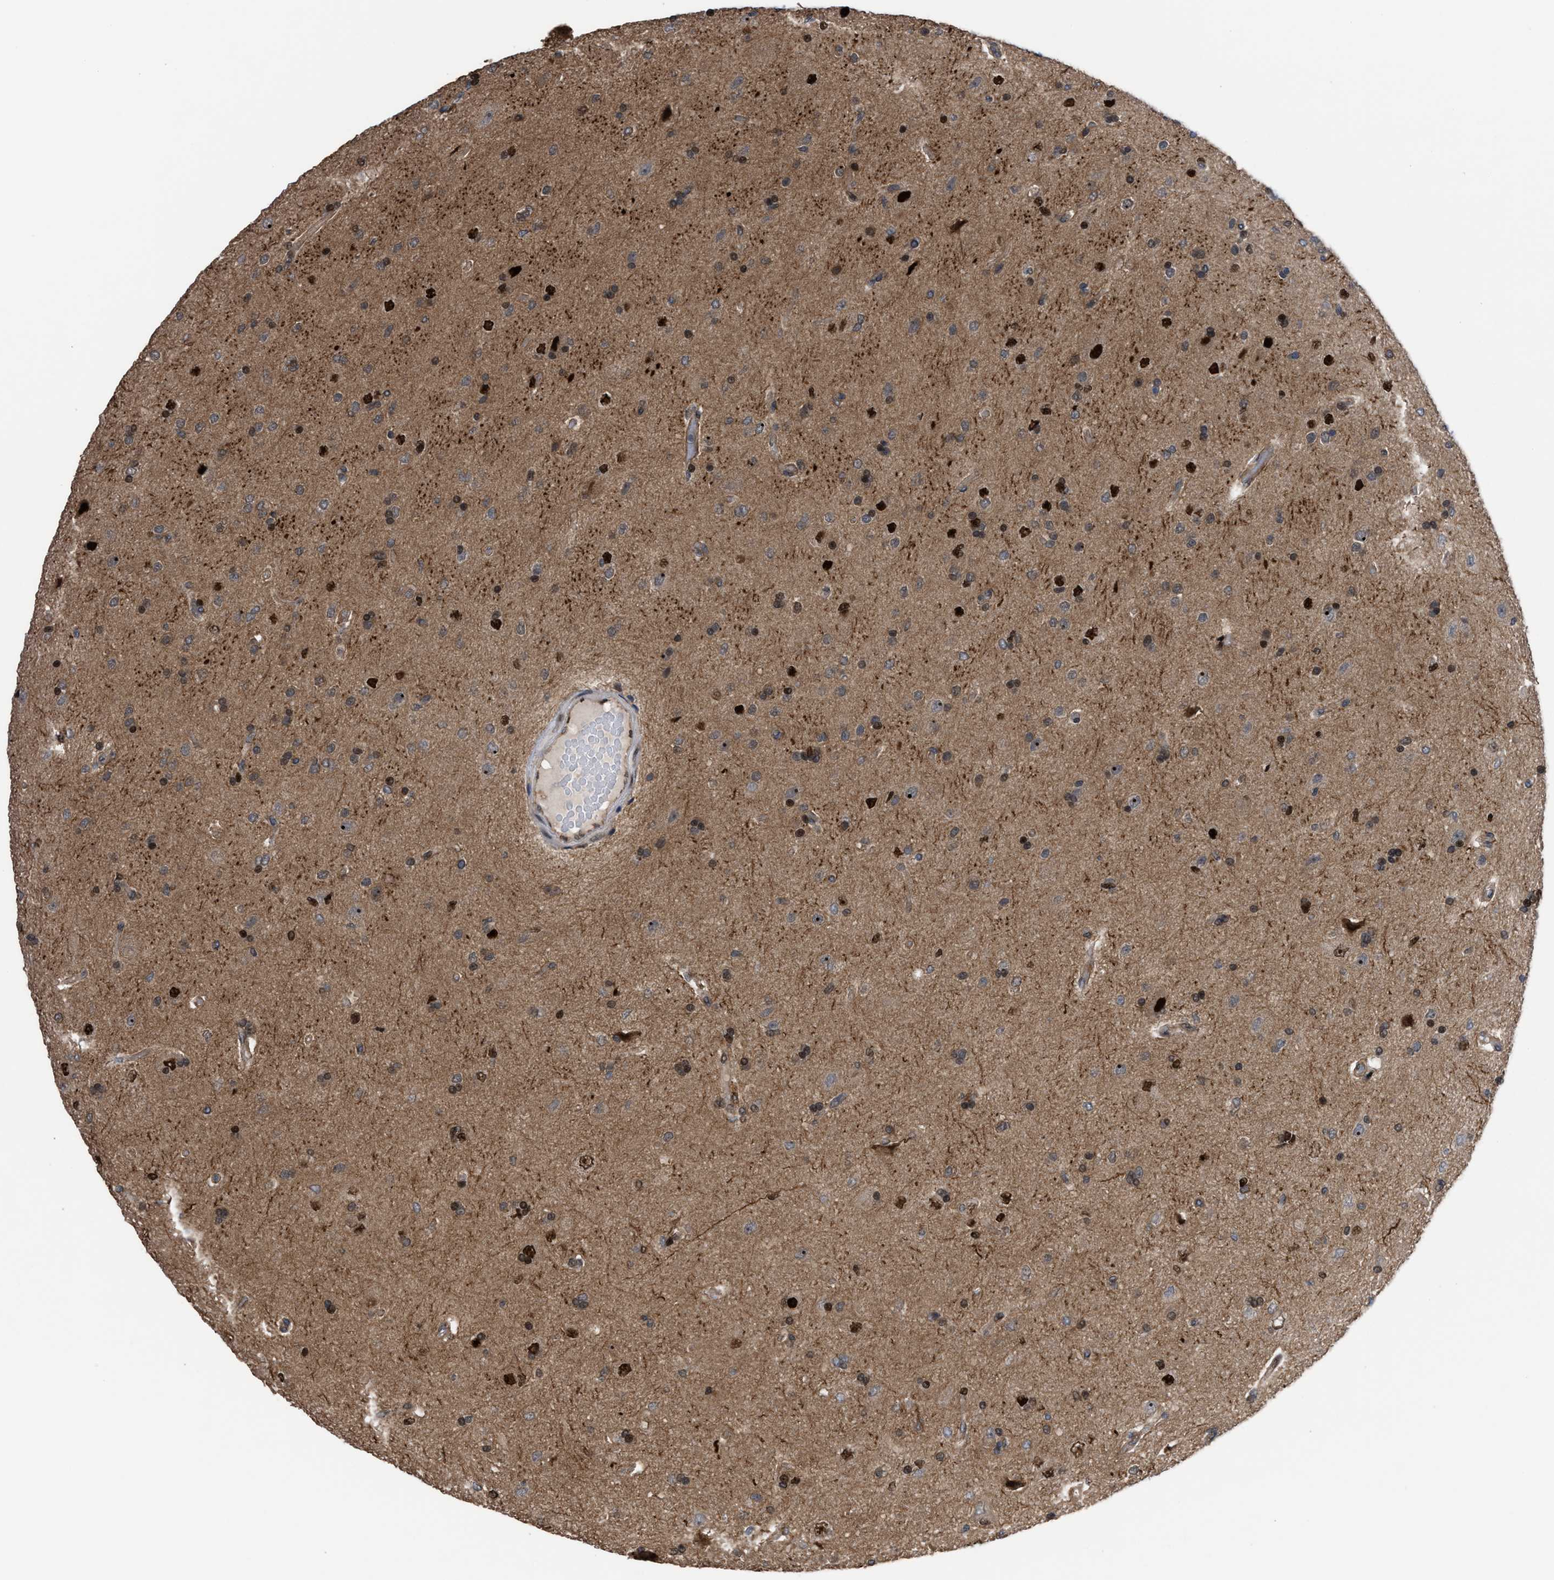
{"staining": {"intensity": "moderate", "quantity": "25%-75%", "location": "nuclear"}, "tissue": "glioma", "cell_type": "Tumor cells", "image_type": "cancer", "snomed": [{"axis": "morphology", "description": "Glioma, malignant, High grade"}, {"axis": "topography", "description": "Brain"}], "caption": "Brown immunohistochemical staining in human malignant glioma (high-grade) displays moderate nuclear staining in about 25%-75% of tumor cells. (Stains: DAB (3,3'-diaminobenzidine) in brown, nuclei in blue, Microscopy: brightfield microscopy at high magnification).", "gene": "TP53BP2", "patient": {"sex": "male", "age": 72}}